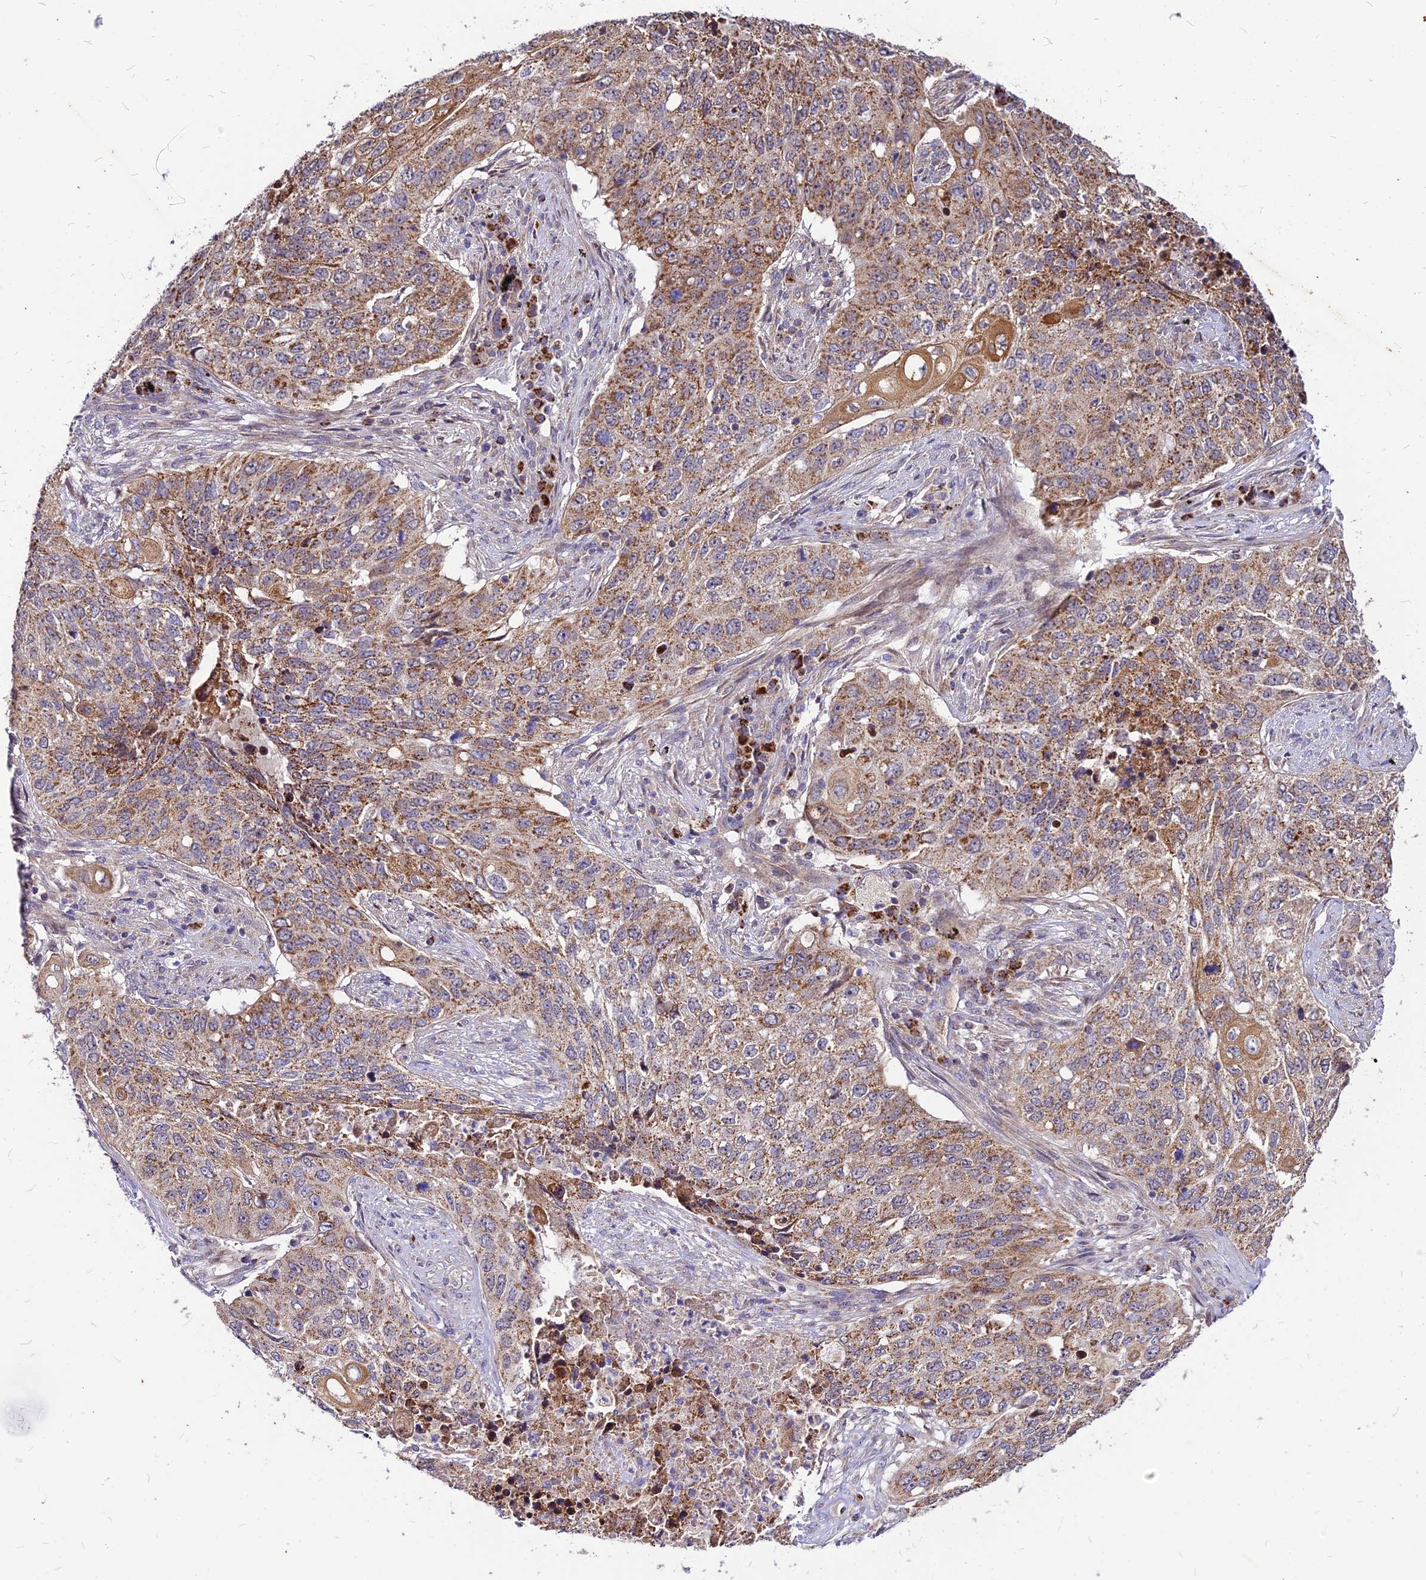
{"staining": {"intensity": "moderate", "quantity": ">75%", "location": "cytoplasmic/membranous"}, "tissue": "lung cancer", "cell_type": "Tumor cells", "image_type": "cancer", "snomed": [{"axis": "morphology", "description": "Squamous cell carcinoma, NOS"}, {"axis": "topography", "description": "Lung"}], "caption": "Immunohistochemistry (IHC) photomicrograph of human lung squamous cell carcinoma stained for a protein (brown), which reveals medium levels of moderate cytoplasmic/membranous staining in about >75% of tumor cells.", "gene": "ECI1", "patient": {"sex": "female", "age": 63}}